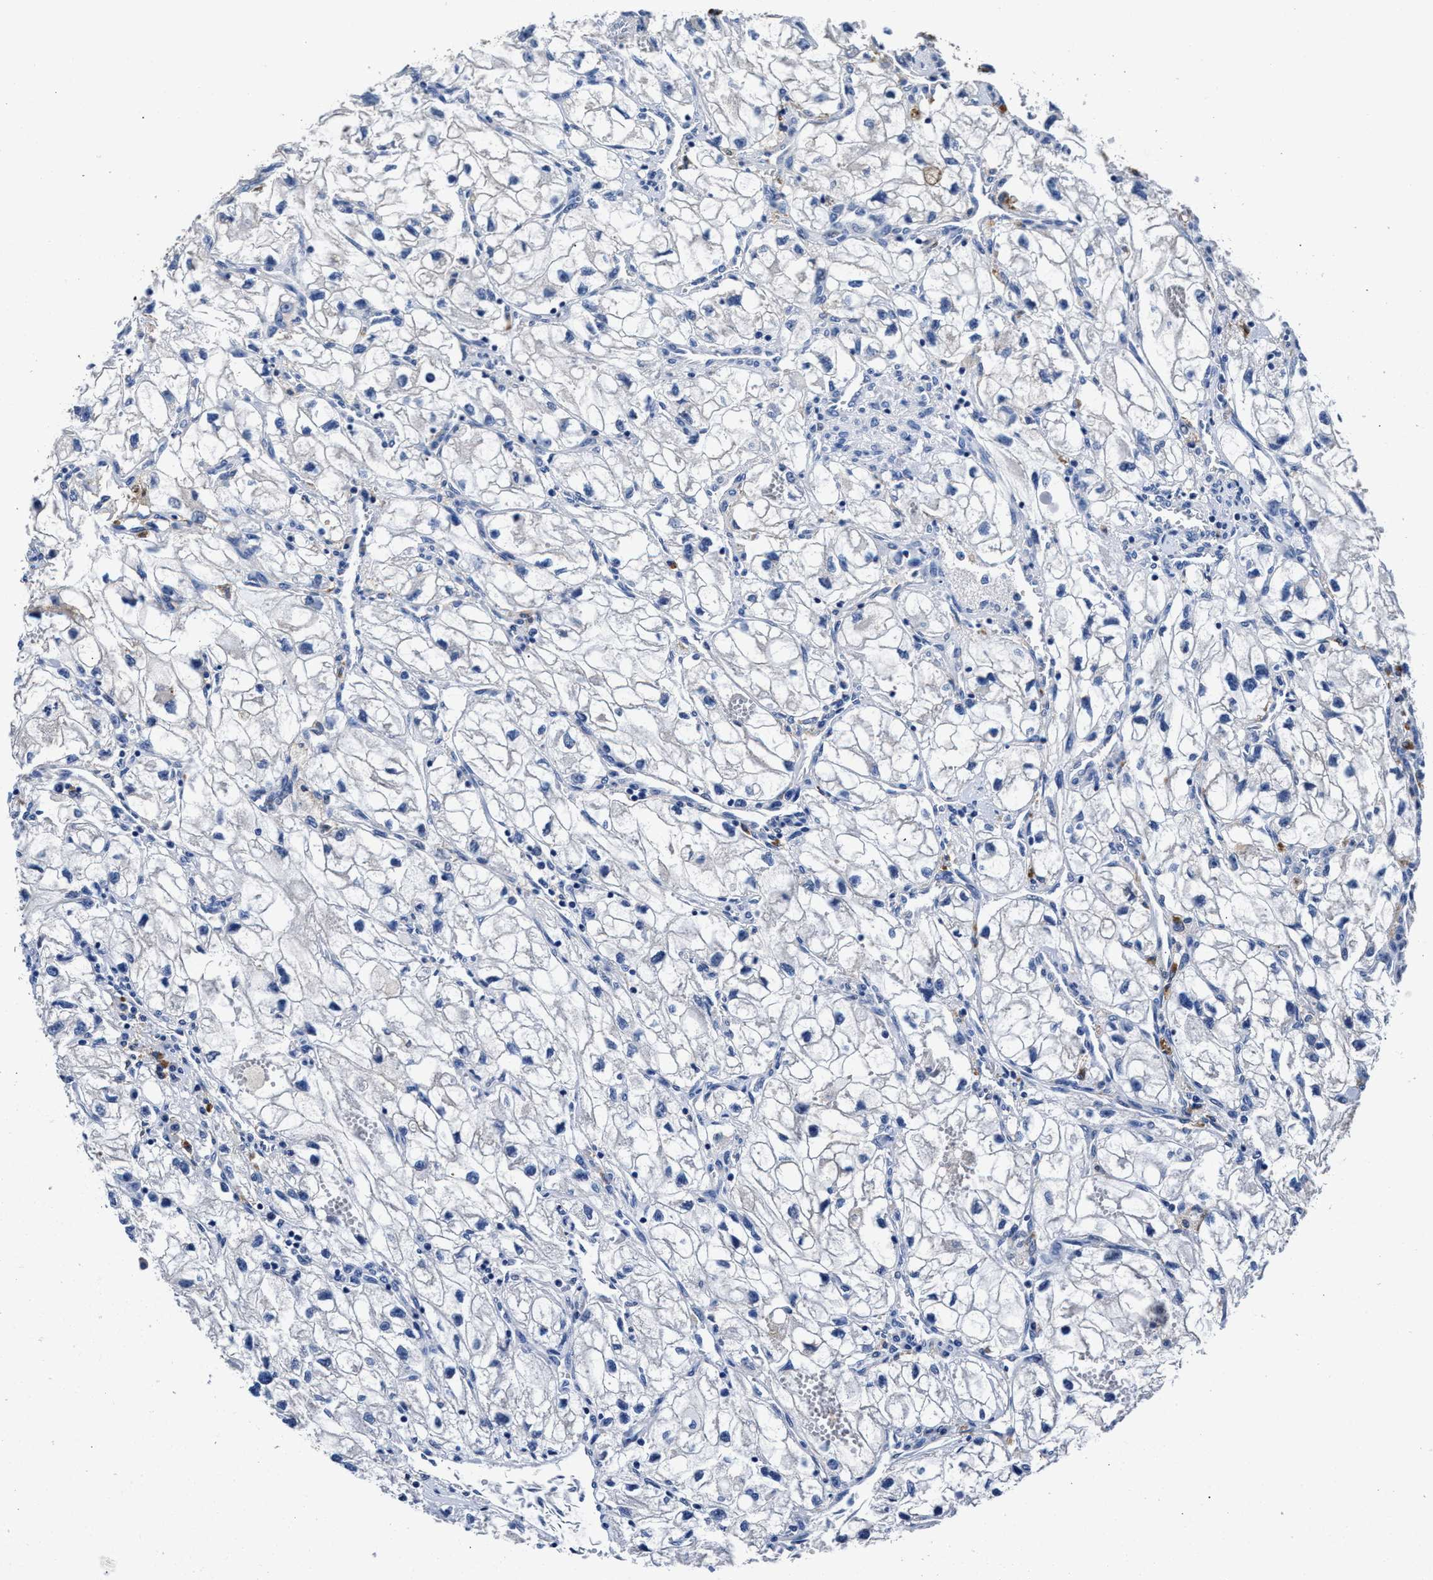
{"staining": {"intensity": "negative", "quantity": "none", "location": "none"}, "tissue": "renal cancer", "cell_type": "Tumor cells", "image_type": "cancer", "snomed": [{"axis": "morphology", "description": "Adenocarcinoma, NOS"}, {"axis": "topography", "description": "Kidney"}], "caption": "An immunohistochemistry histopathology image of renal cancer (adenocarcinoma) is shown. There is no staining in tumor cells of renal cancer (adenocarcinoma).", "gene": "GSTM1", "patient": {"sex": "female", "age": 70}}